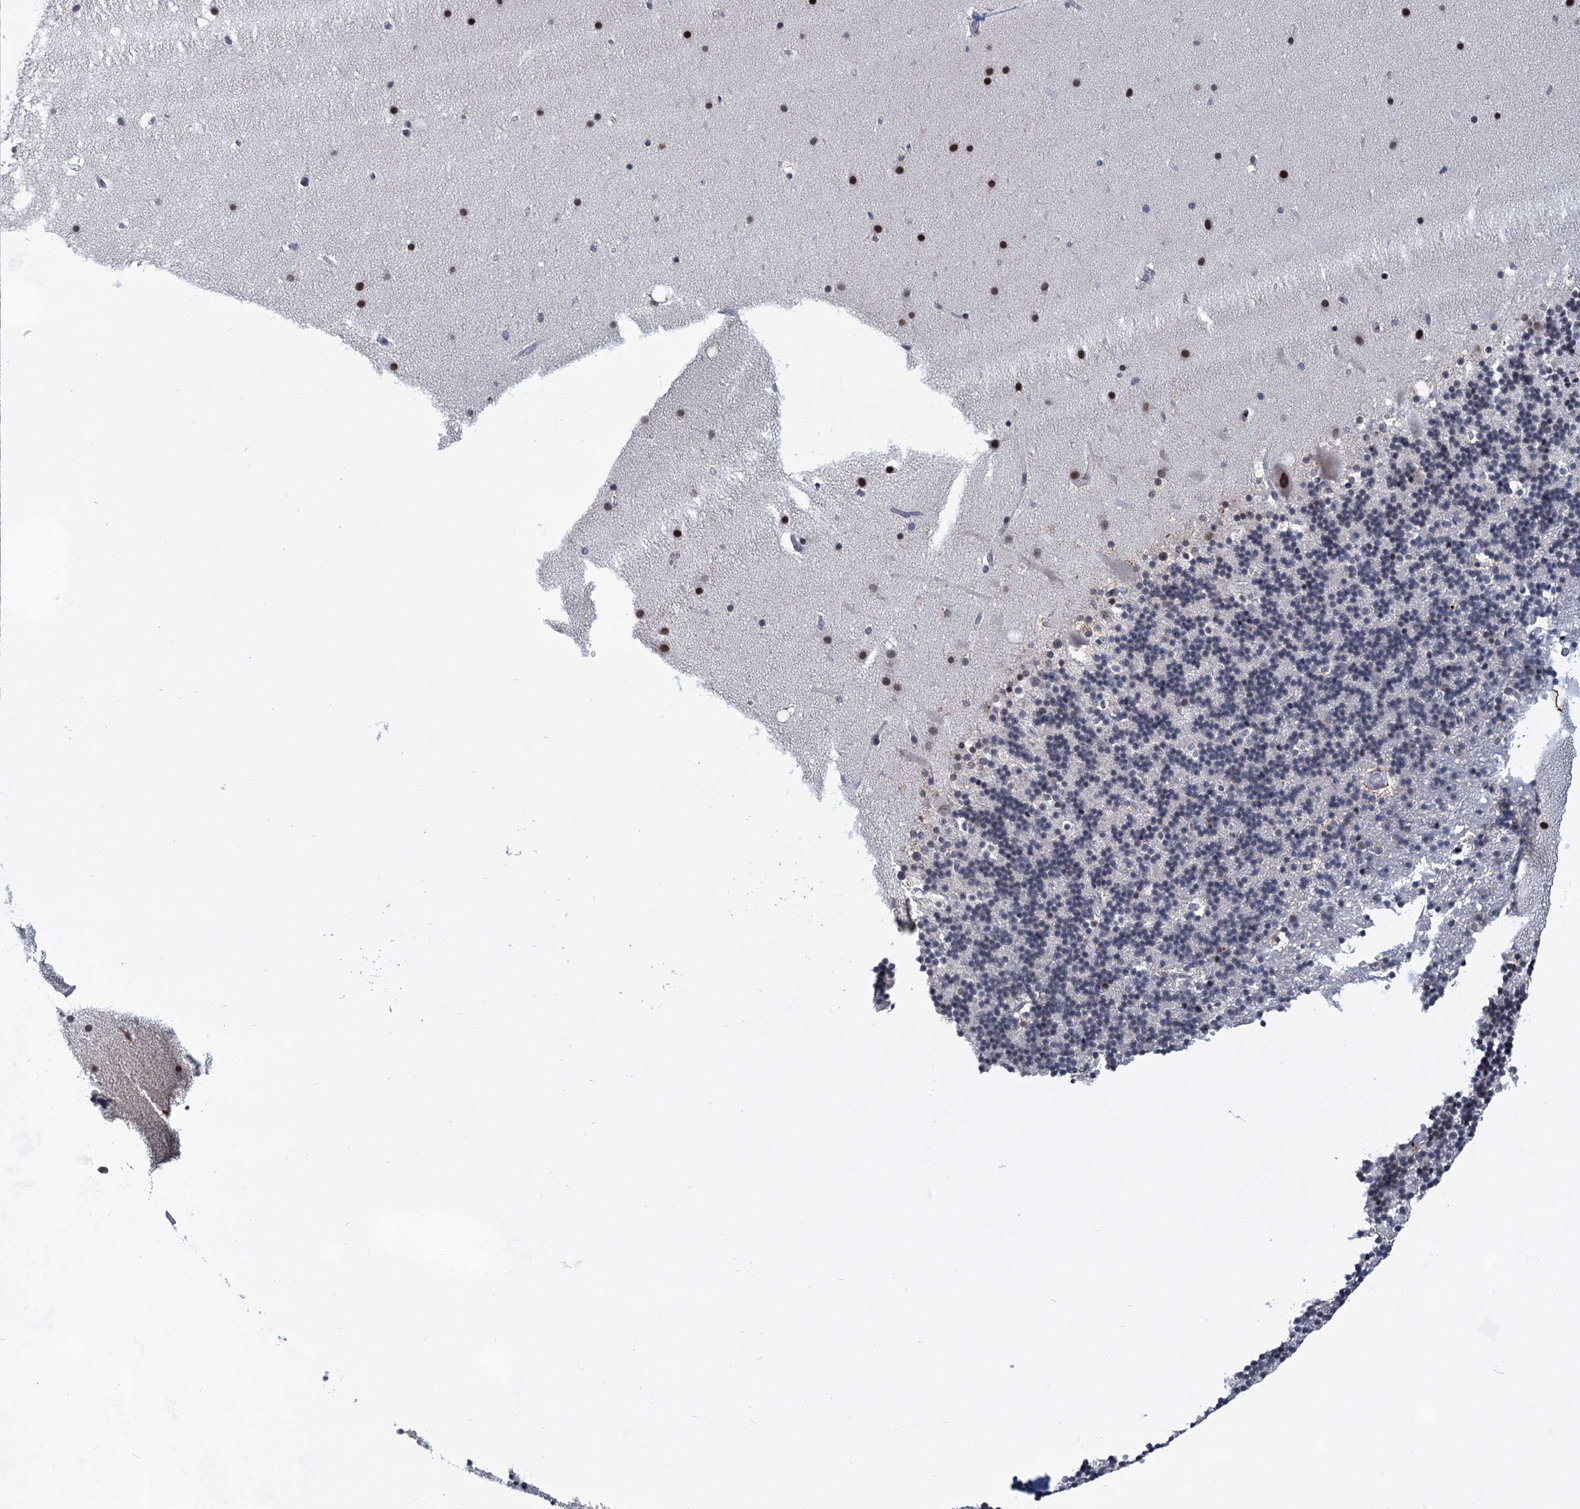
{"staining": {"intensity": "negative", "quantity": "none", "location": "none"}, "tissue": "cerebellum", "cell_type": "Cells in granular layer", "image_type": "normal", "snomed": [{"axis": "morphology", "description": "Normal tissue, NOS"}, {"axis": "topography", "description": "Cerebellum"}], "caption": "Protein analysis of unremarkable cerebellum demonstrates no significant staining in cells in granular layer.", "gene": "MON2", "patient": {"sex": "male", "age": 57}}